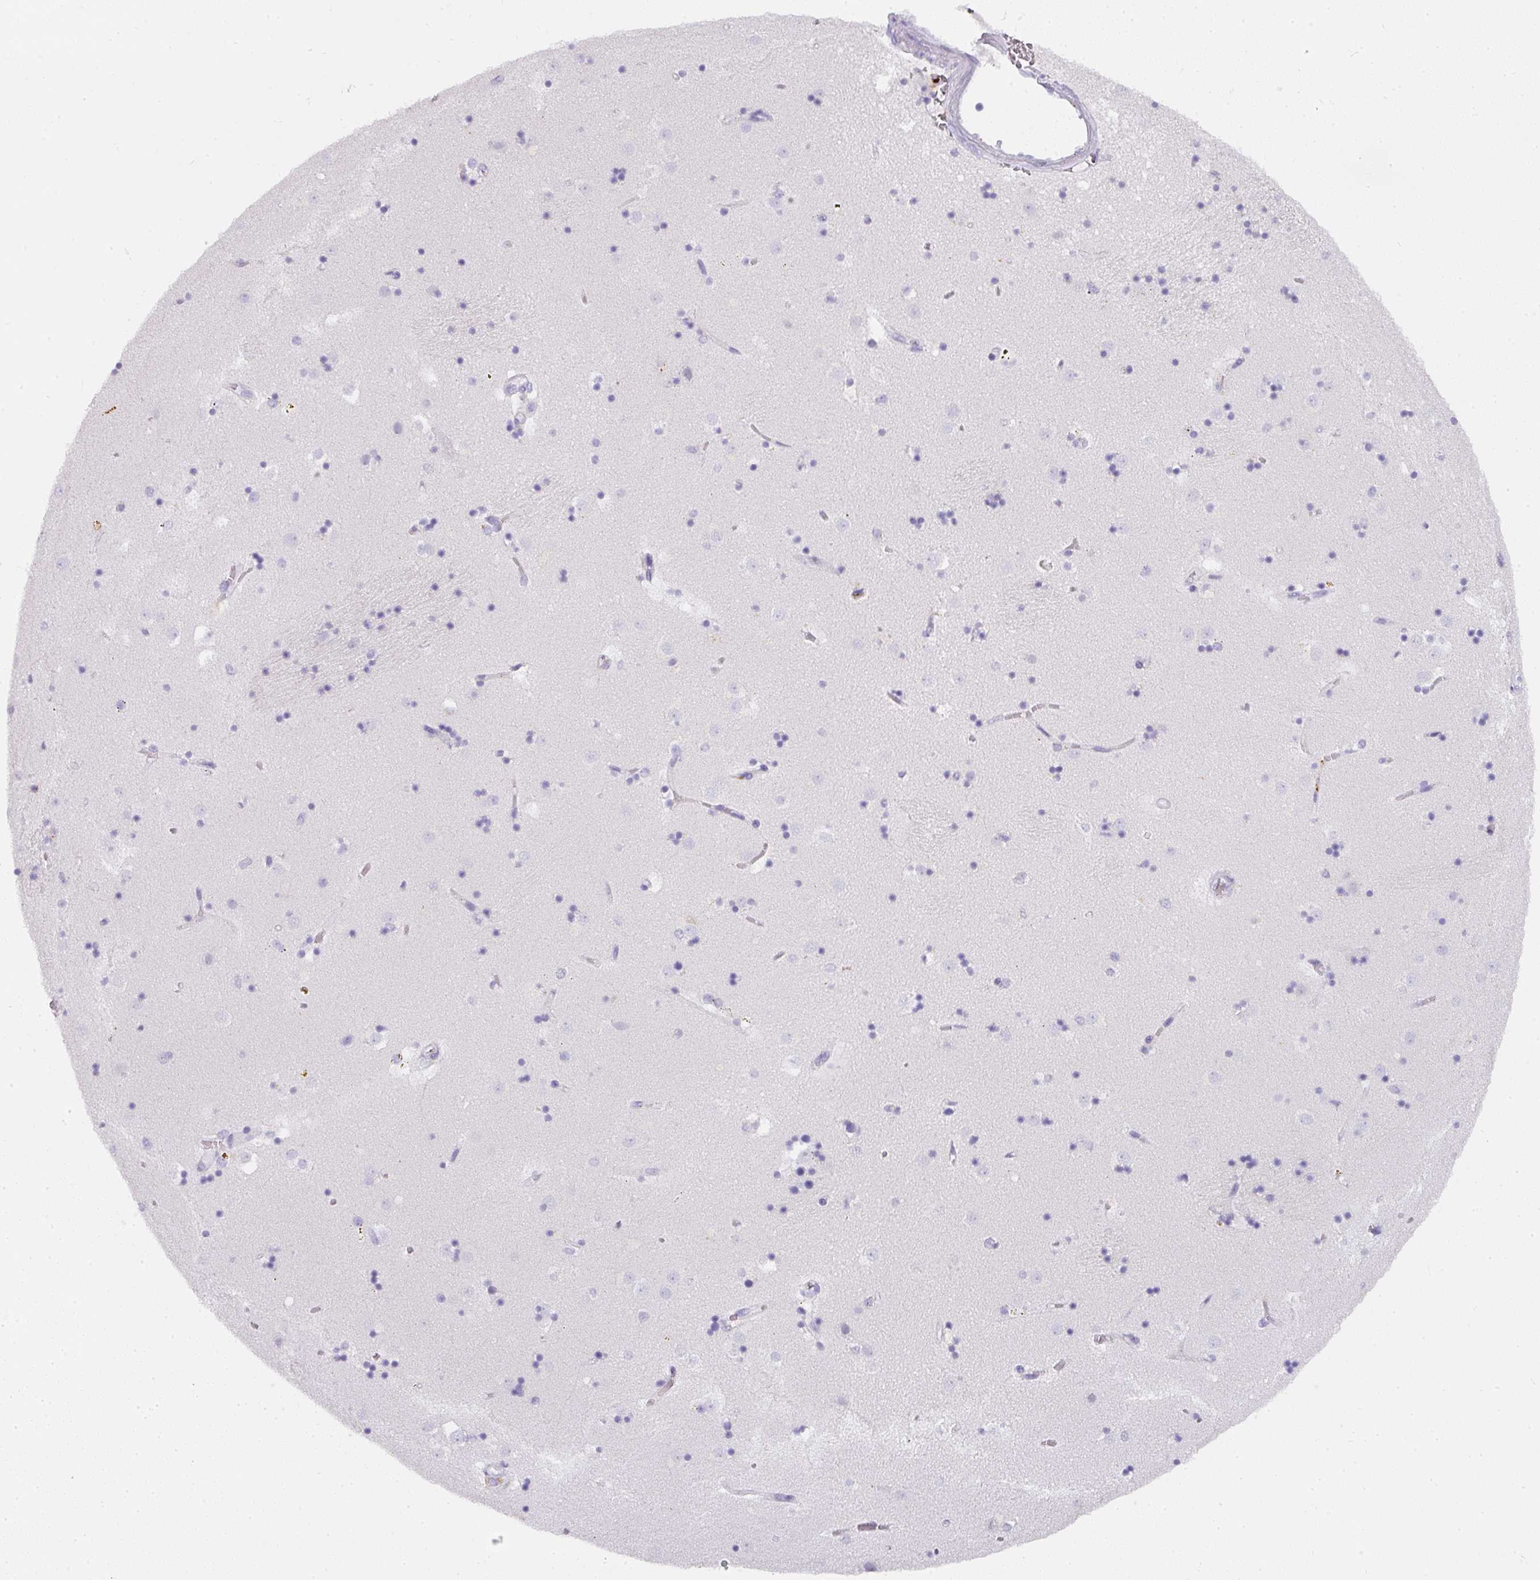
{"staining": {"intensity": "negative", "quantity": "none", "location": "none"}, "tissue": "caudate", "cell_type": "Glial cells", "image_type": "normal", "snomed": [{"axis": "morphology", "description": "Normal tissue, NOS"}, {"axis": "topography", "description": "Lateral ventricle wall"}], "caption": "High power microscopy histopathology image of an immunohistochemistry photomicrograph of unremarkable caudate, revealing no significant staining in glial cells.", "gene": "MMACHC", "patient": {"sex": "male", "age": 58}}